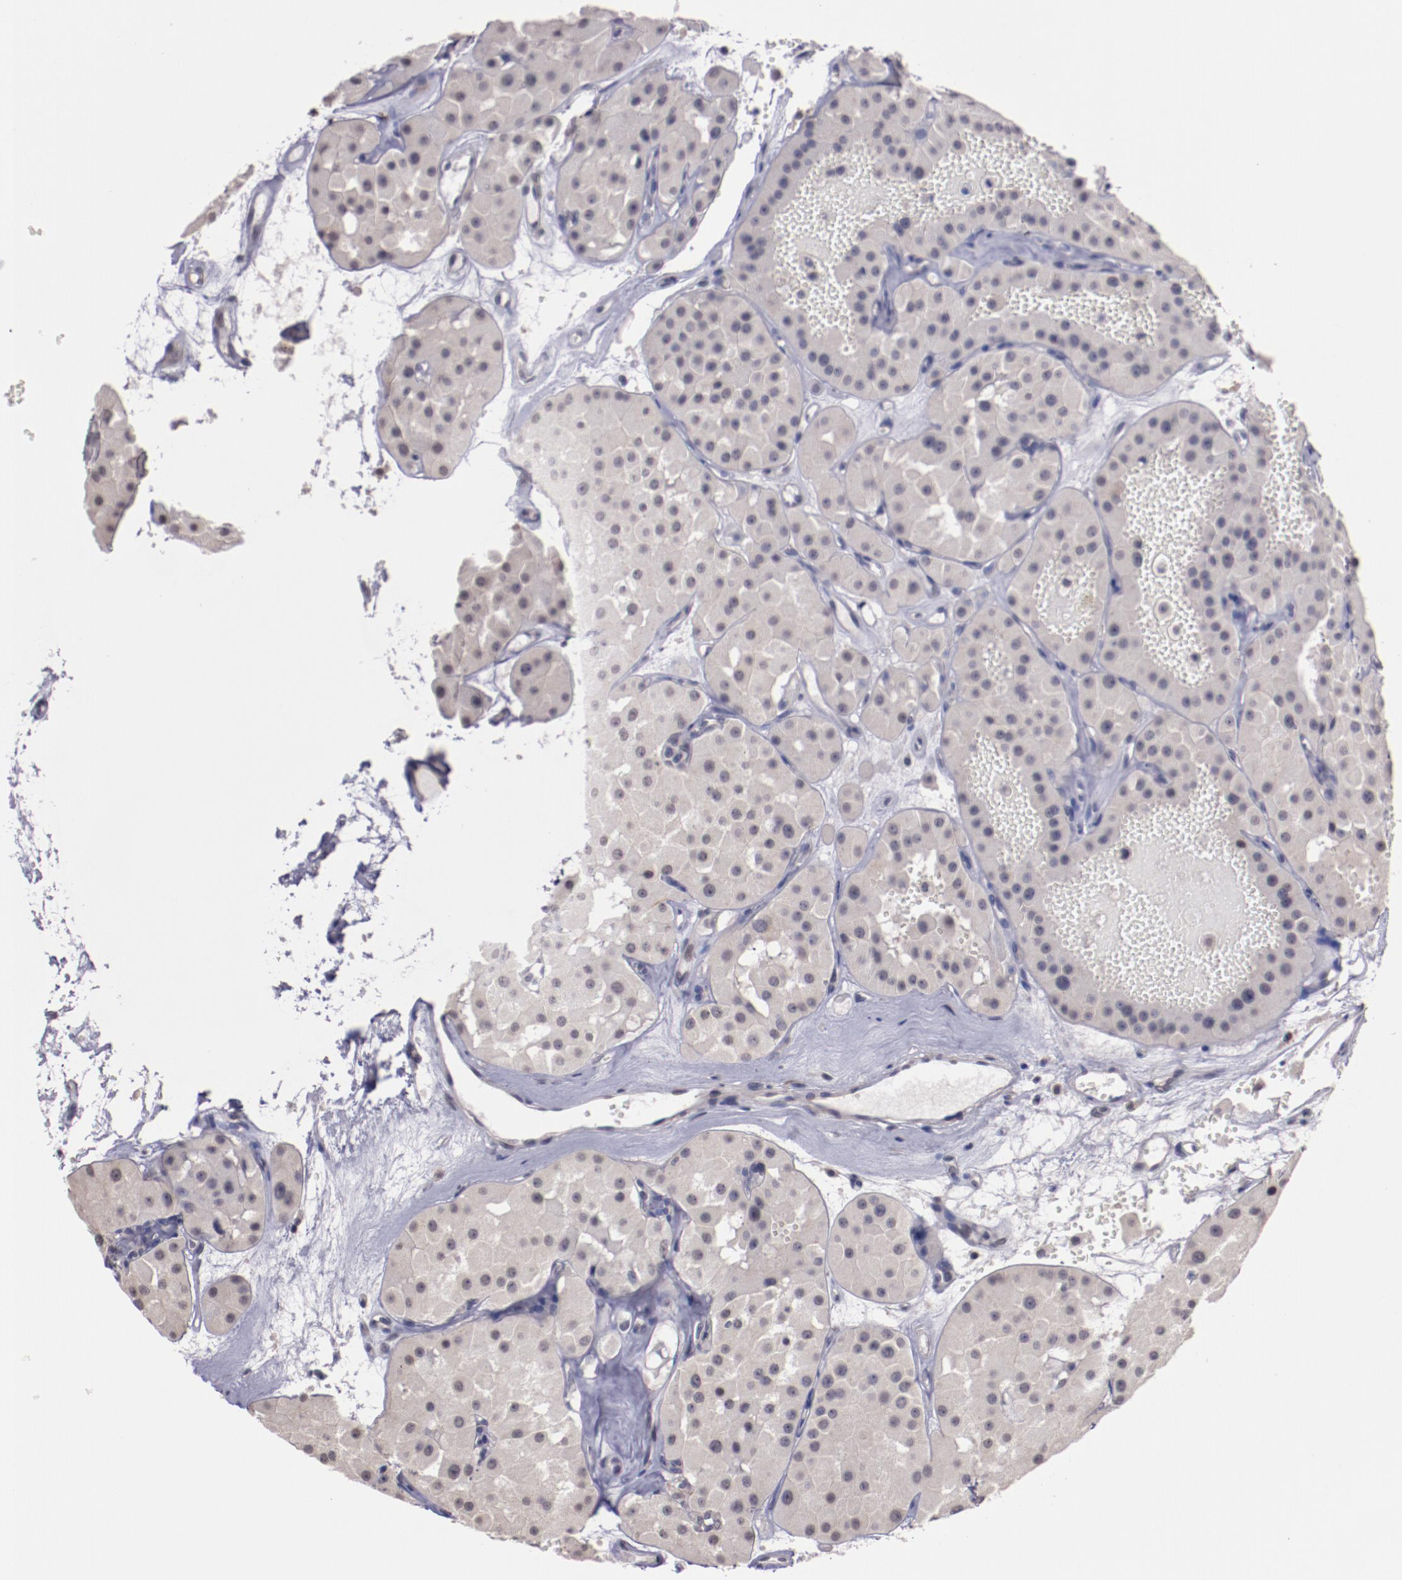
{"staining": {"intensity": "weak", "quantity": ">75%", "location": "cytoplasmic/membranous,nuclear"}, "tissue": "renal cancer", "cell_type": "Tumor cells", "image_type": "cancer", "snomed": [{"axis": "morphology", "description": "Adenocarcinoma, uncertain malignant potential"}, {"axis": "topography", "description": "Kidney"}], "caption": "Protein analysis of renal cancer tissue demonstrates weak cytoplasmic/membranous and nuclear positivity in approximately >75% of tumor cells. Nuclei are stained in blue.", "gene": "NRXN3", "patient": {"sex": "male", "age": 63}}